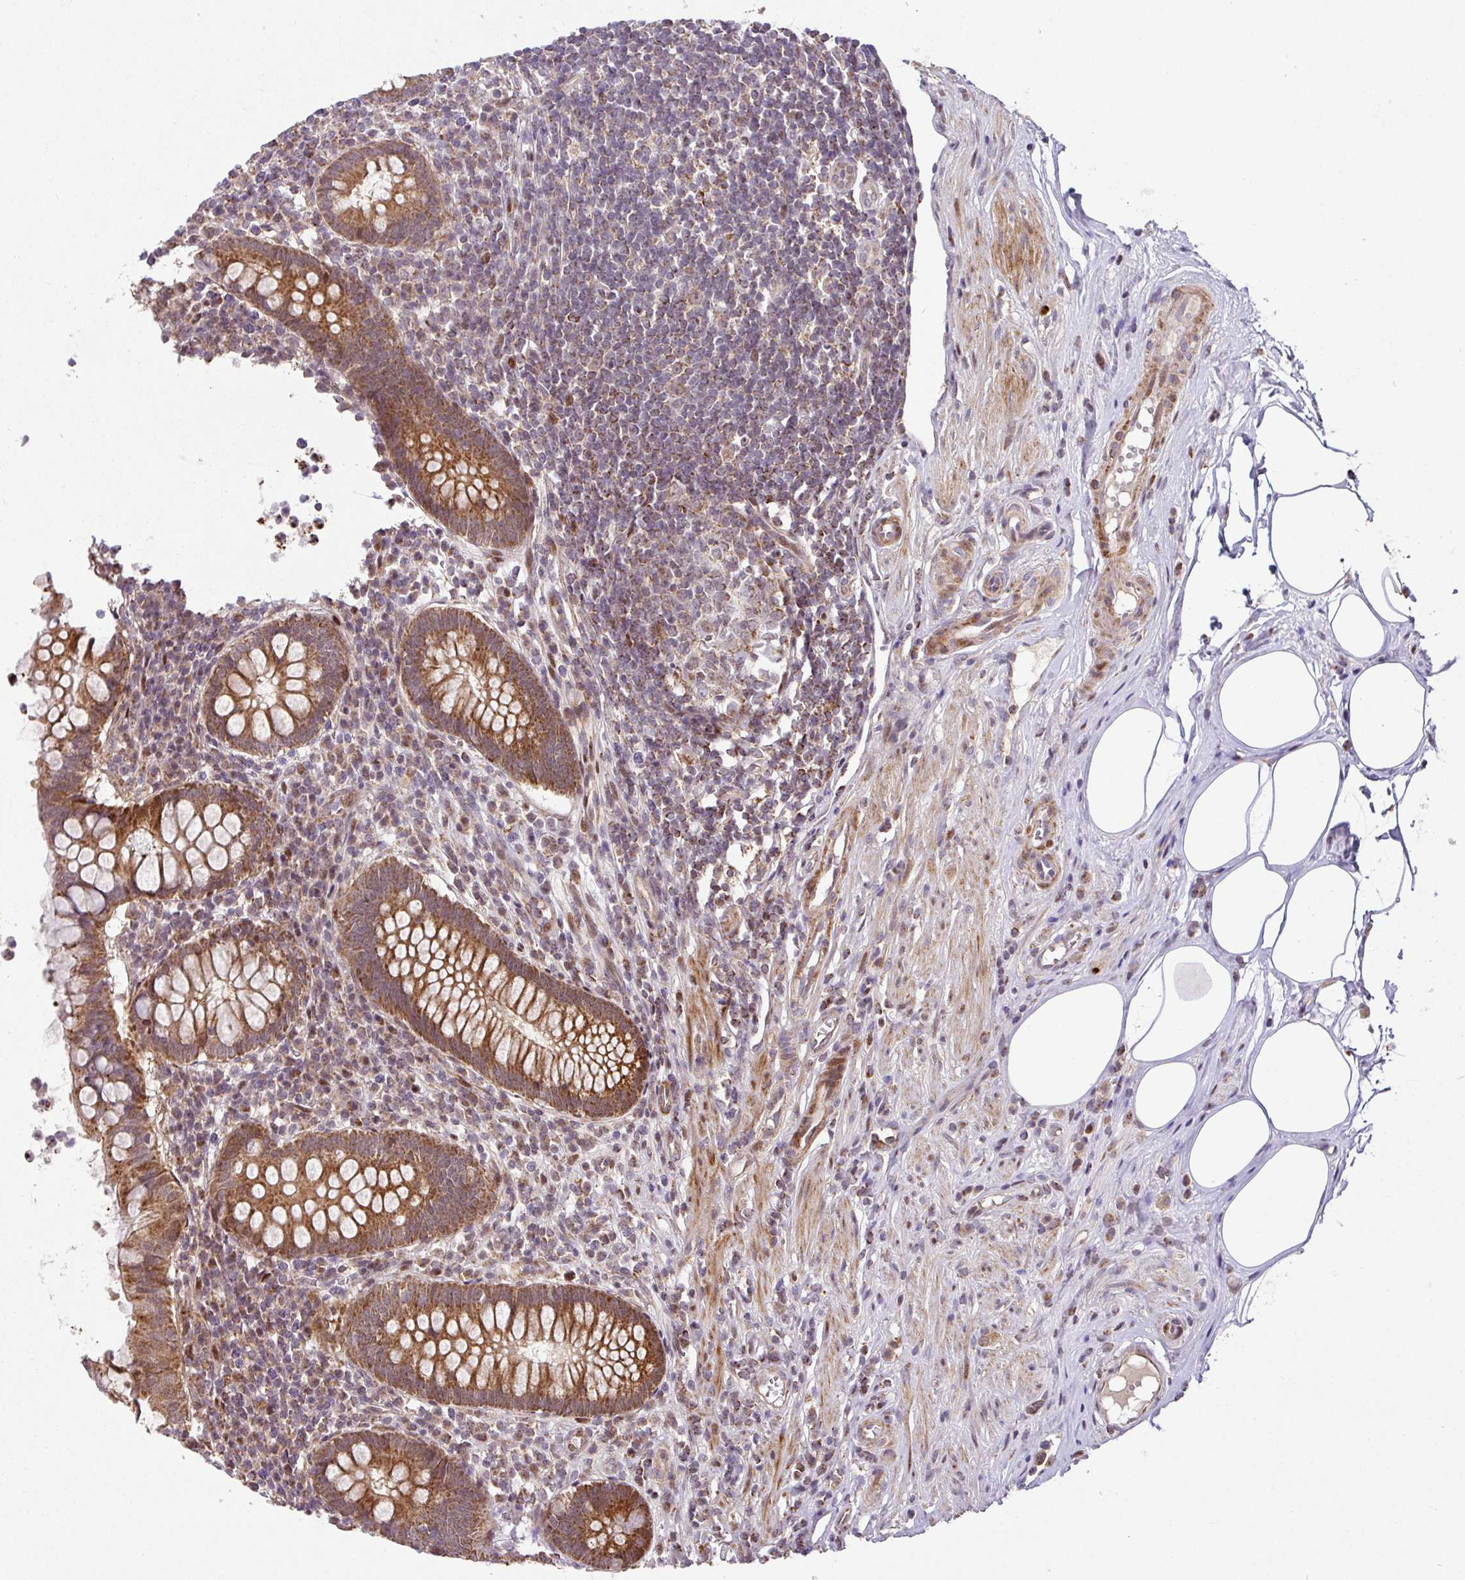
{"staining": {"intensity": "moderate", "quantity": ">75%", "location": "cytoplasmic/membranous"}, "tissue": "appendix", "cell_type": "Glandular cells", "image_type": "normal", "snomed": [{"axis": "morphology", "description": "Normal tissue, NOS"}, {"axis": "topography", "description": "Appendix"}], "caption": "Glandular cells demonstrate moderate cytoplasmic/membranous staining in about >75% of cells in benign appendix.", "gene": "ENSG00000269547", "patient": {"sex": "female", "age": 56}}